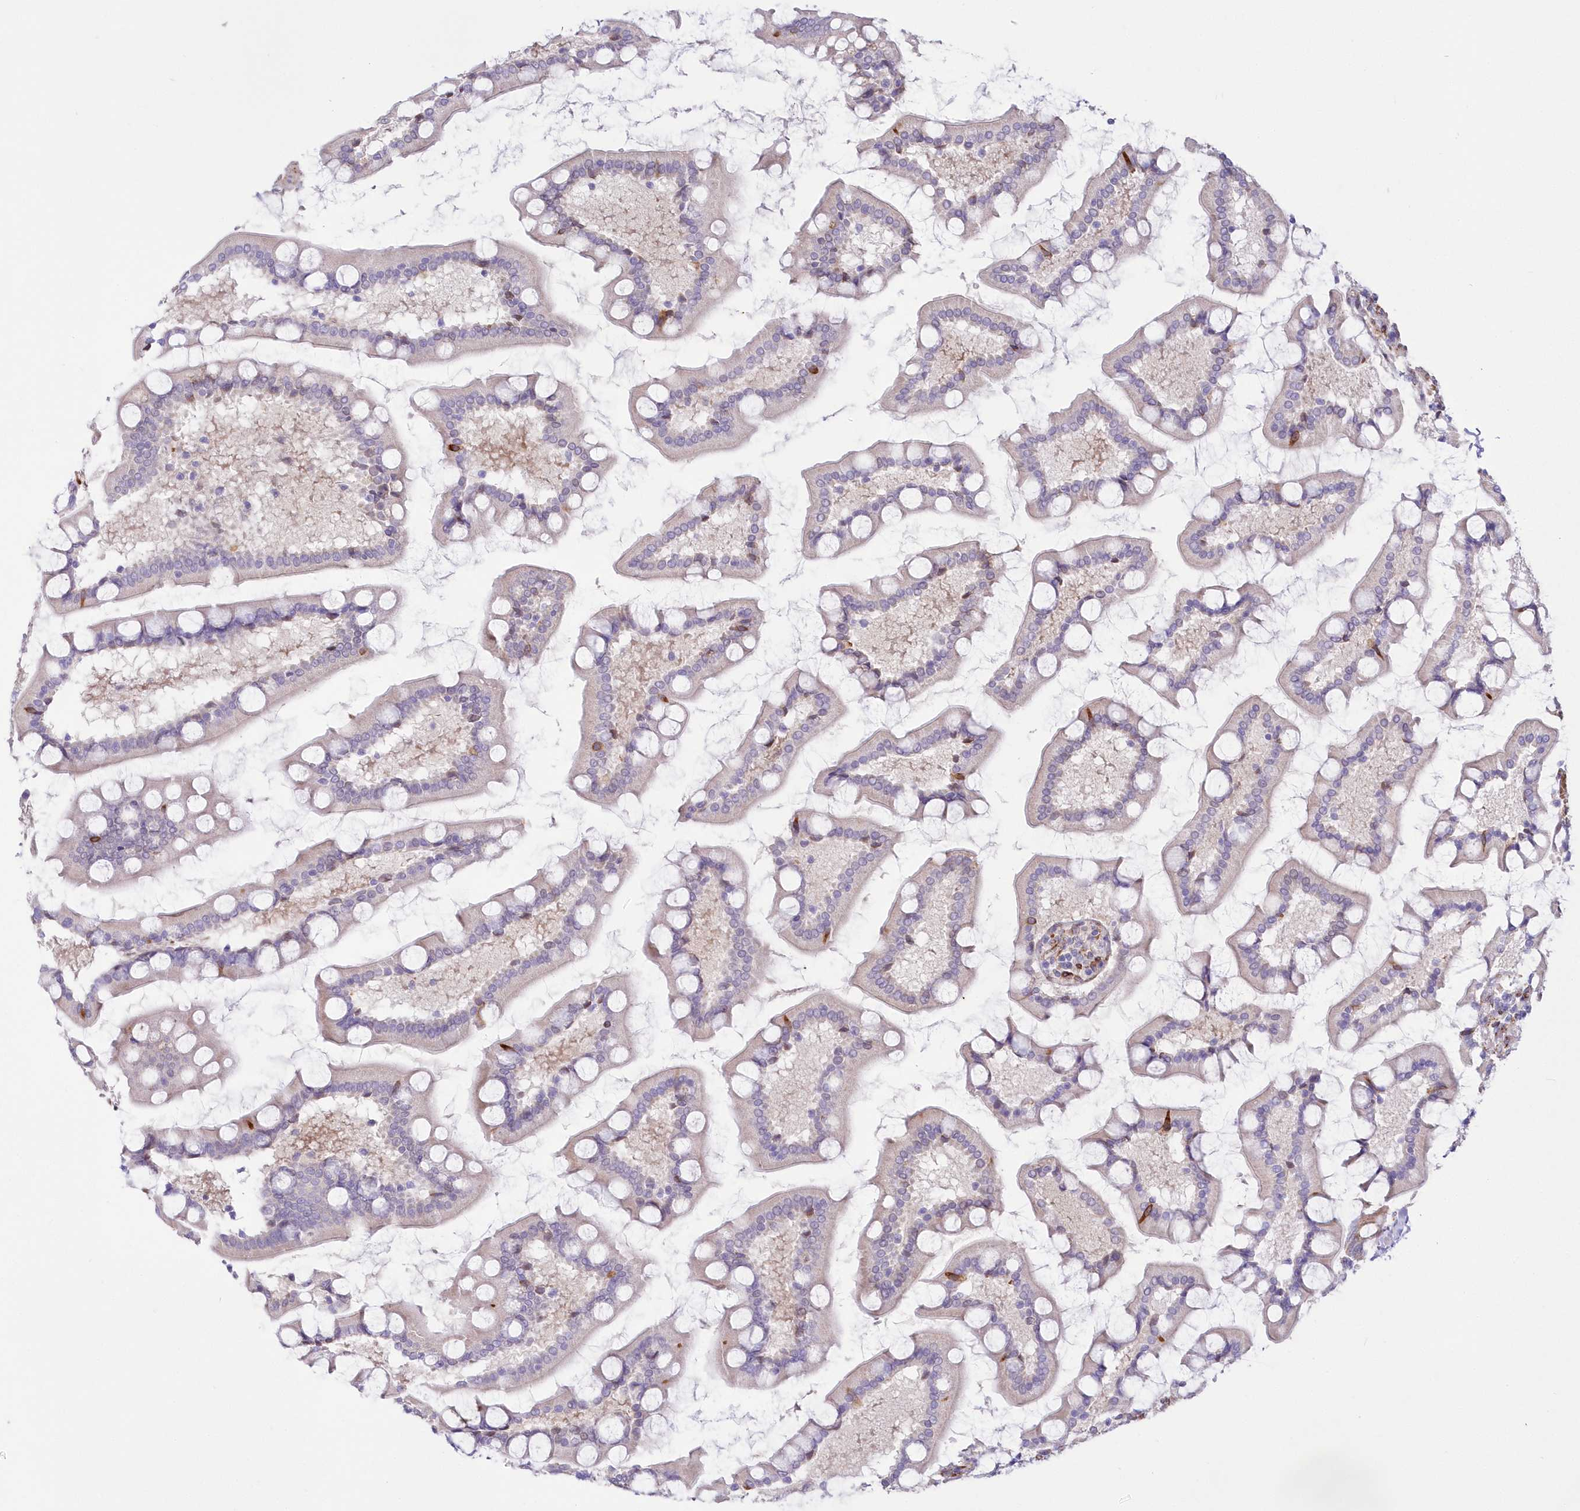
{"staining": {"intensity": "moderate", "quantity": "25%-75%", "location": "cytoplasmic/membranous"}, "tissue": "small intestine", "cell_type": "Glandular cells", "image_type": "normal", "snomed": [{"axis": "morphology", "description": "Normal tissue, NOS"}, {"axis": "topography", "description": "Small intestine"}], "caption": "IHC of normal small intestine demonstrates medium levels of moderate cytoplasmic/membranous expression in approximately 25%-75% of glandular cells. The staining was performed using DAB, with brown indicating positive protein expression. Nuclei are stained blue with hematoxylin.", "gene": "YTHDC2", "patient": {"sex": "male", "age": 41}}